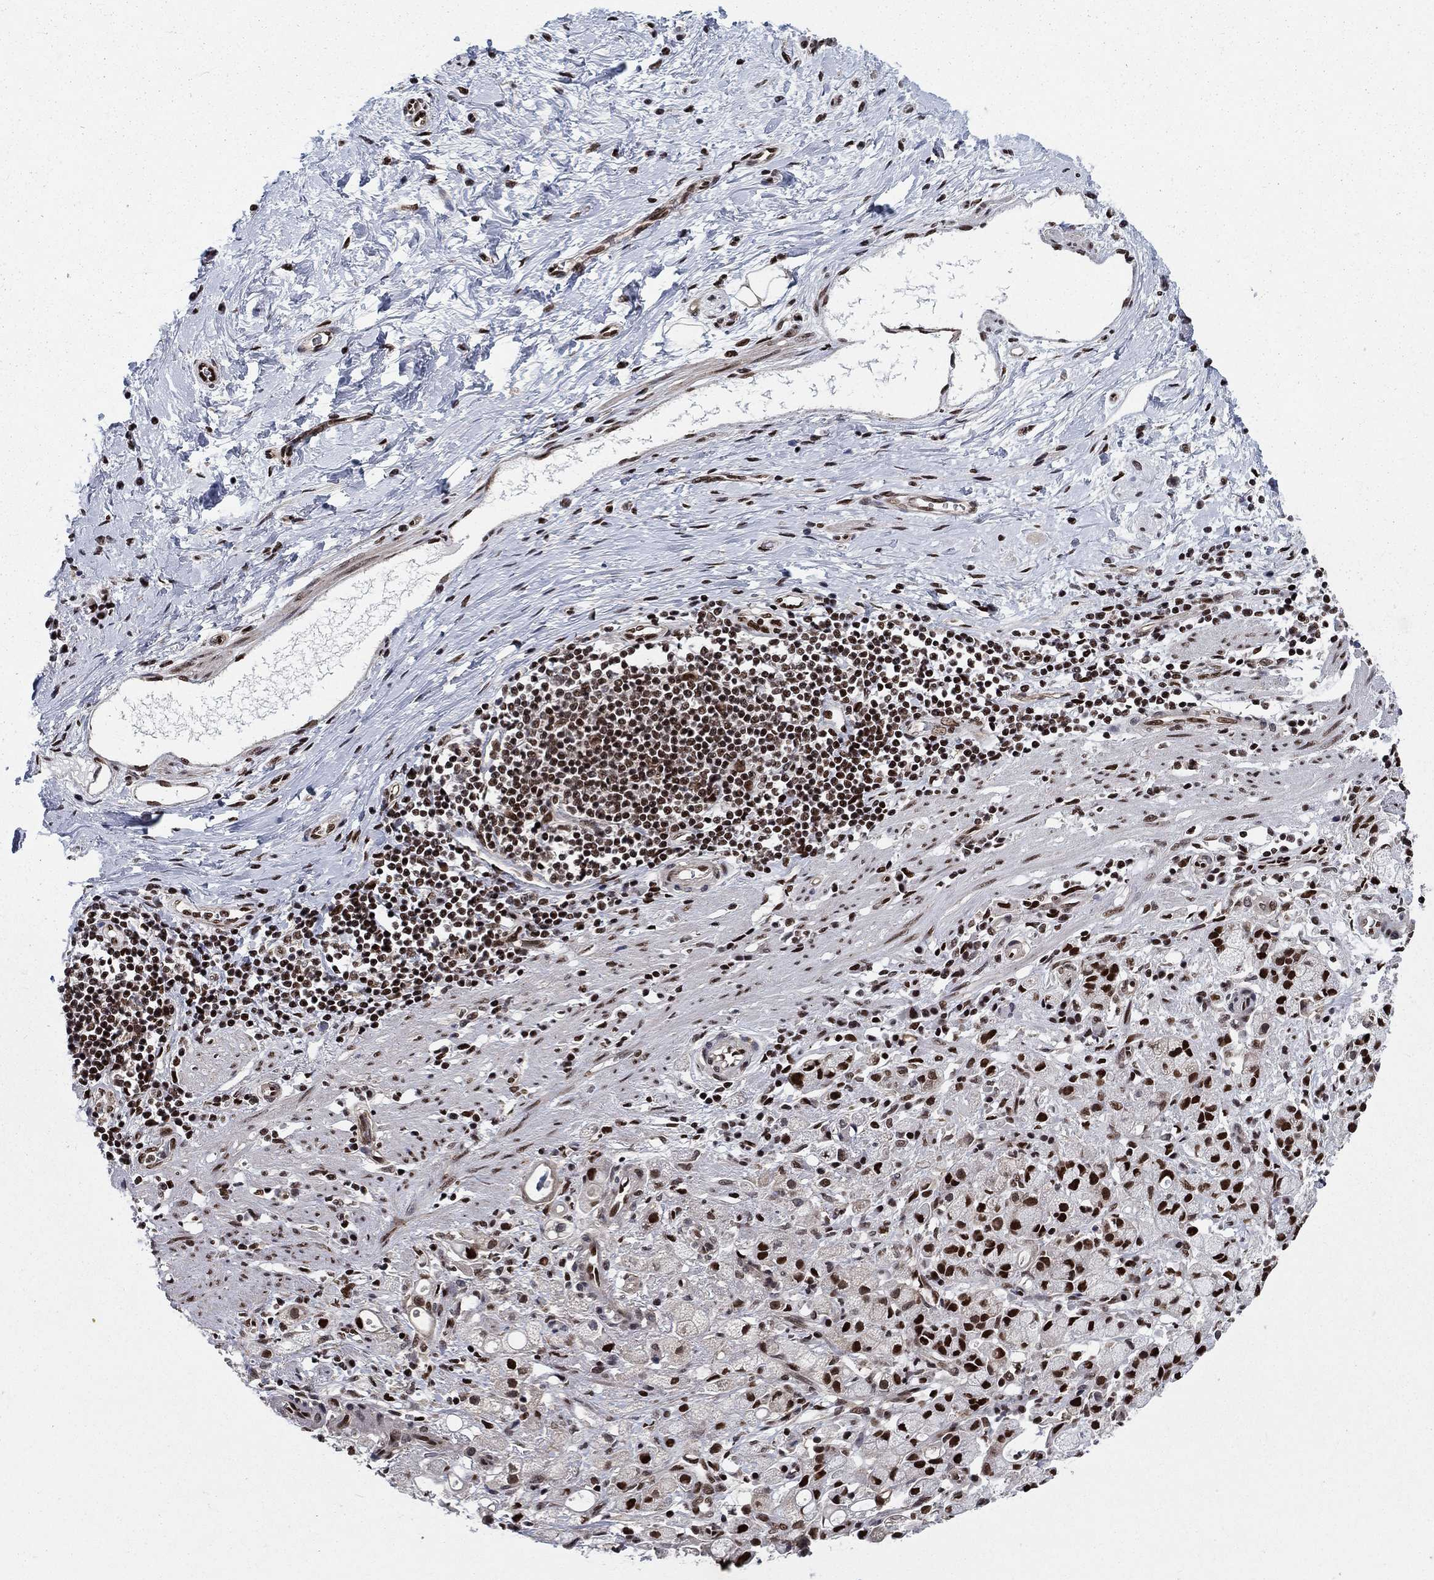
{"staining": {"intensity": "strong", "quantity": "25%-75%", "location": "nuclear"}, "tissue": "stomach cancer", "cell_type": "Tumor cells", "image_type": "cancer", "snomed": [{"axis": "morphology", "description": "Adenocarcinoma, NOS"}, {"axis": "topography", "description": "Stomach"}], "caption": "A high amount of strong nuclear expression is present in about 25%-75% of tumor cells in stomach cancer tissue. Nuclei are stained in blue.", "gene": "RPRD1B", "patient": {"sex": "male", "age": 58}}